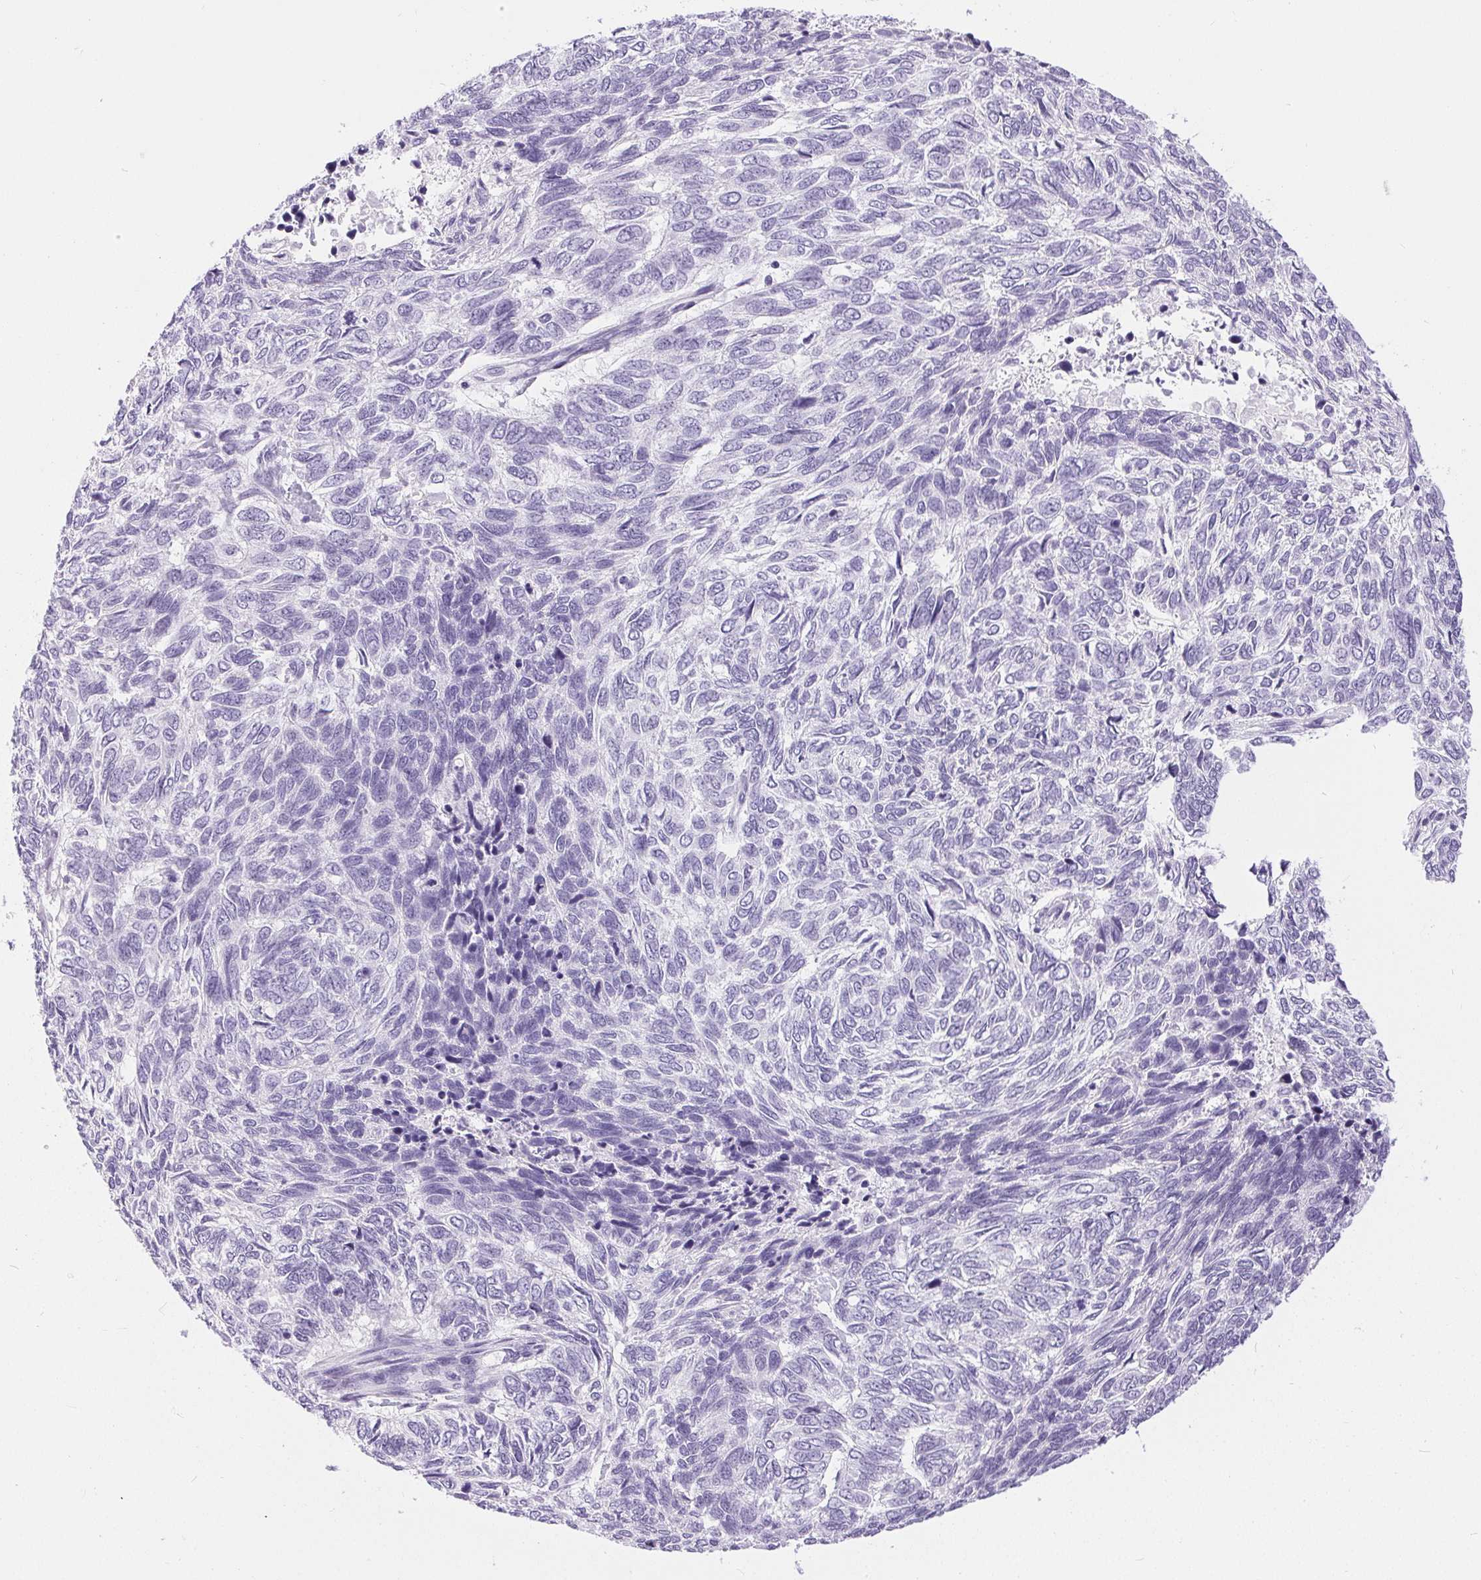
{"staining": {"intensity": "negative", "quantity": "none", "location": "none"}, "tissue": "skin cancer", "cell_type": "Tumor cells", "image_type": "cancer", "snomed": [{"axis": "morphology", "description": "Basal cell carcinoma"}, {"axis": "topography", "description": "Skin"}], "caption": "High power microscopy histopathology image of an immunohistochemistry (IHC) photomicrograph of basal cell carcinoma (skin), revealing no significant expression in tumor cells. (DAB immunohistochemistry (IHC), high magnification).", "gene": "XDH", "patient": {"sex": "female", "age": 65}}